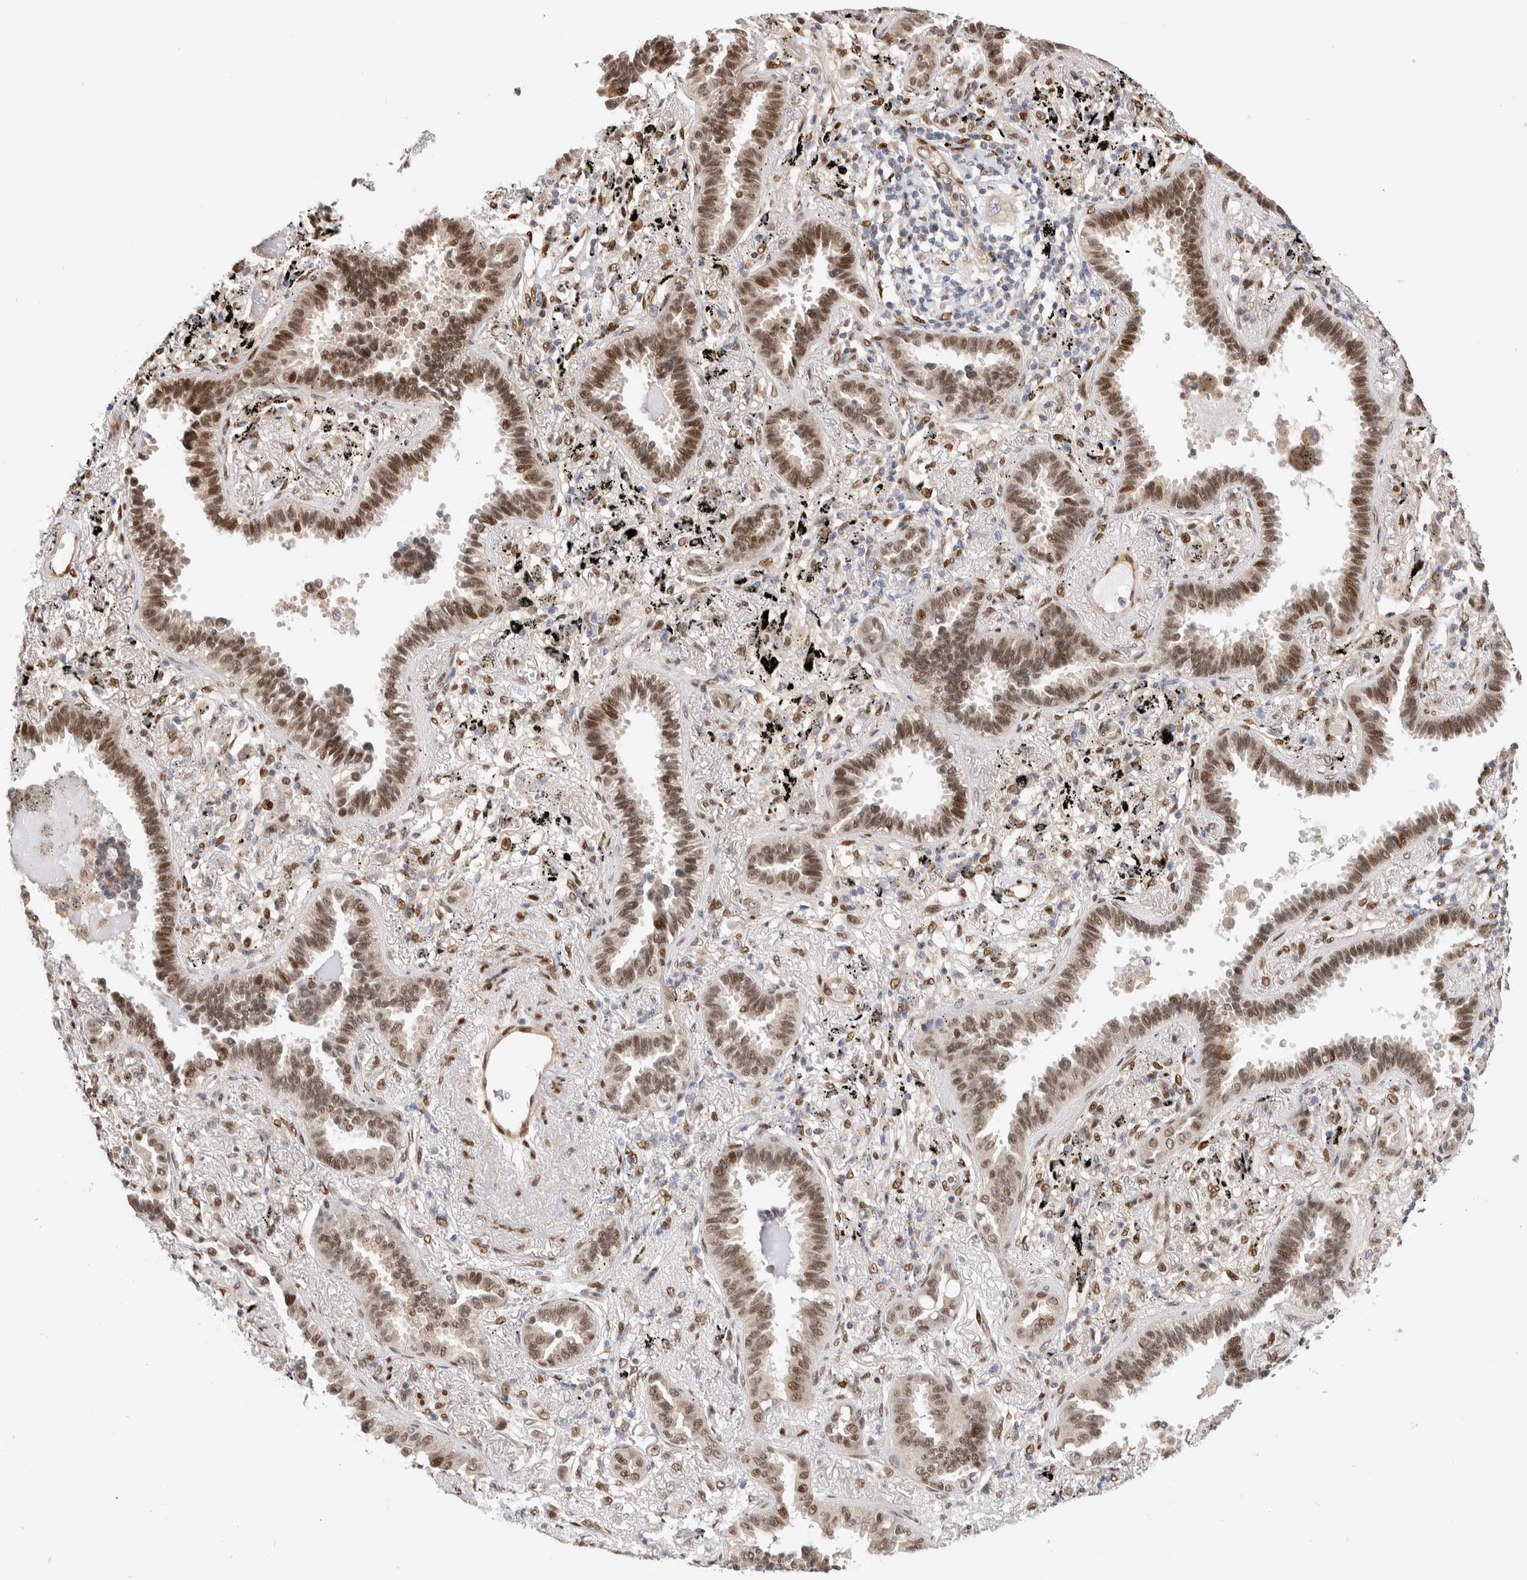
{"staining": {"intensity": "moderate", "quantity": ">75%", "location": "cytoplasmic/membranous,nuclear"}, "tissue": "lung cancer", "cell_type": "Tumor cells", "image_type": "cancer", "snomed": [{"axis": "morphology", "description": "Adenocarcinoma, NOS"}, {"axis": "topography", "description": "Lung"}], "caption": "An image of human adenocarcinoma (lung) stained for a protein demonstrates moderate cytoplasmic/membranous and nuclear brown staining in tumor cells.", "gene": "NSMAF", "patient": {"sex": "male", "age": 59}}